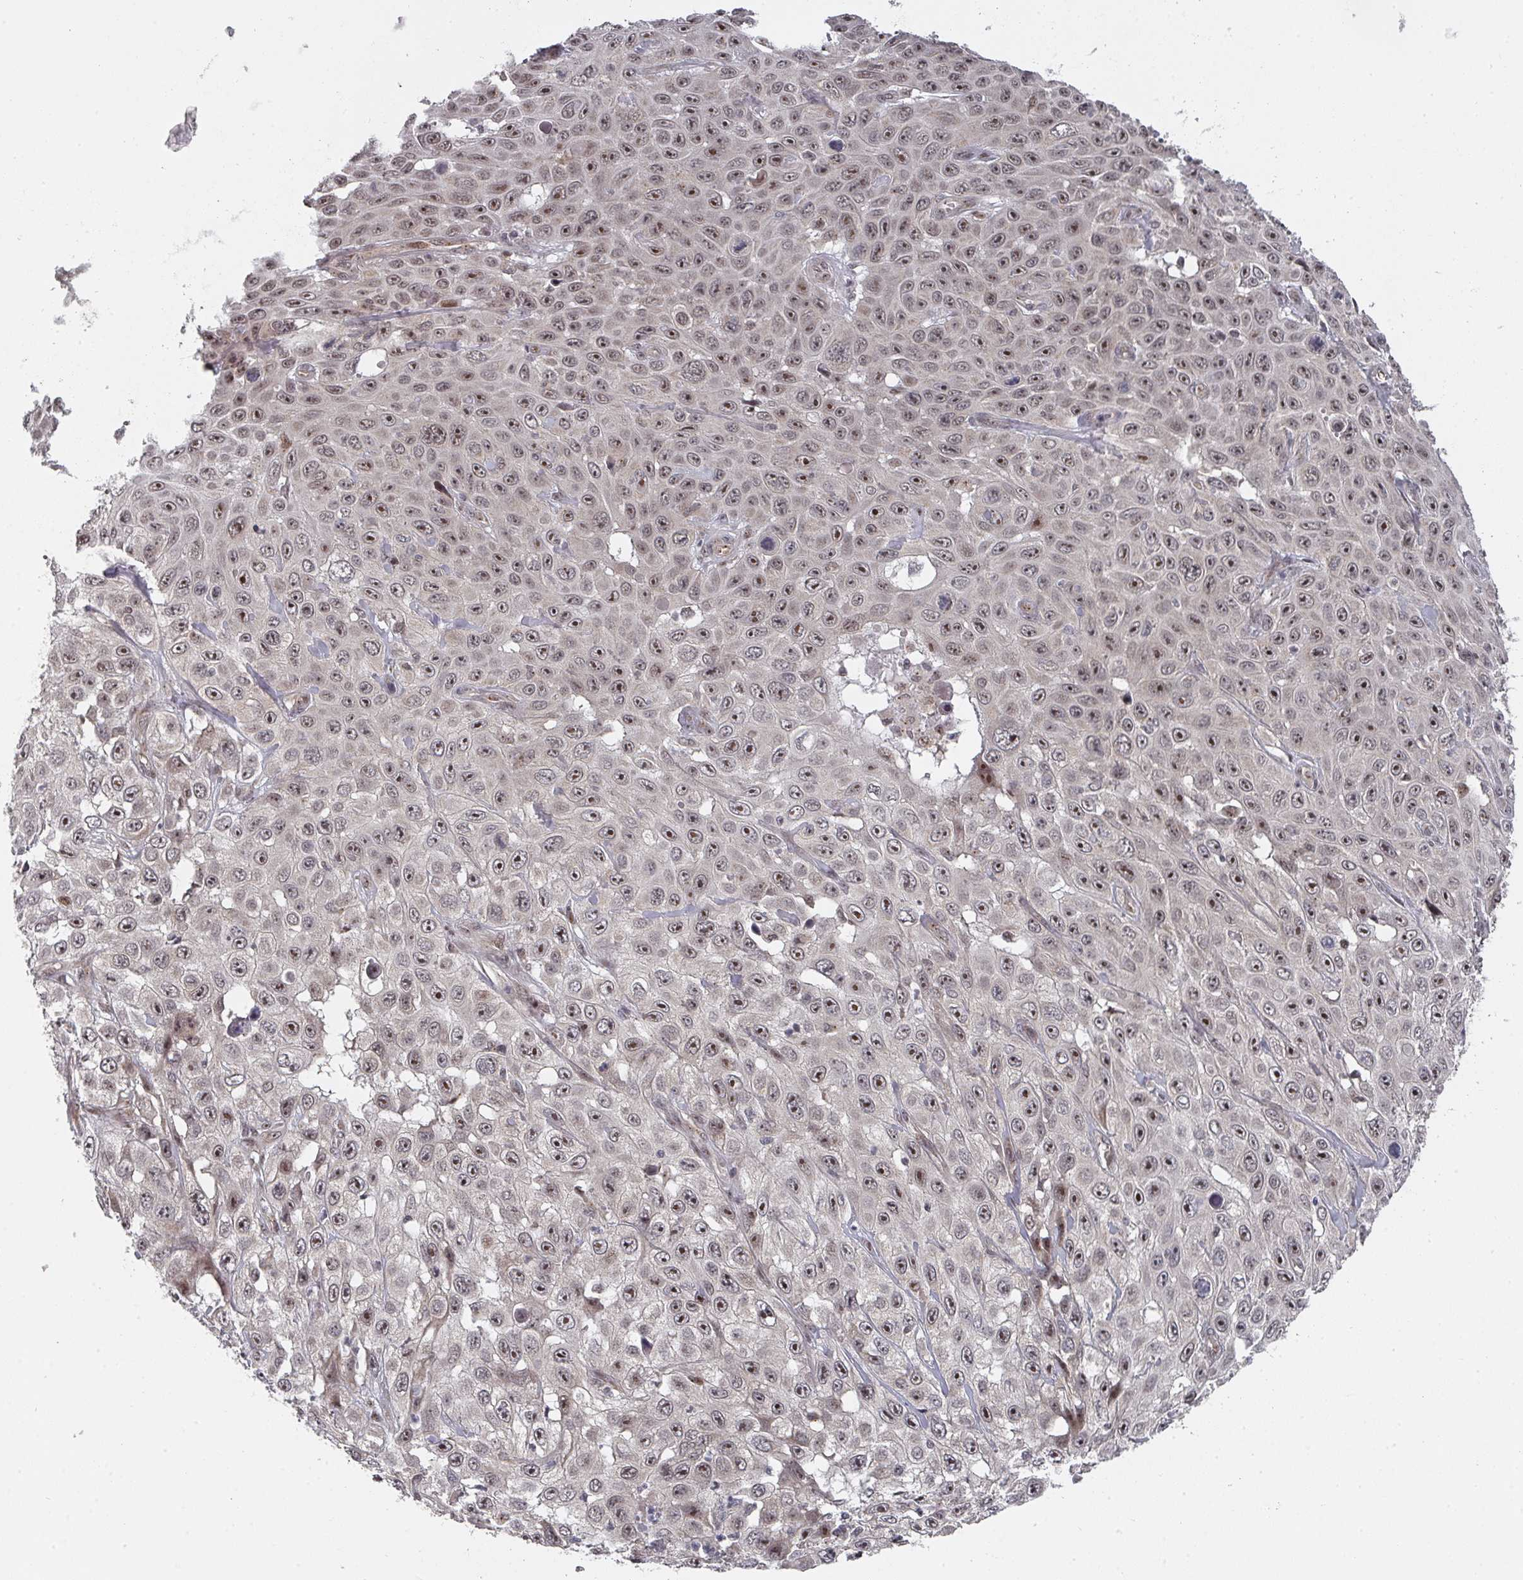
{"staining": {"intensity": "moderate", "quantity": ">75%", "location": "nuclear"}, "tissue": "skin cancer", "cell_type": "Tumor cells", "image_type": "cancer", "snomed": [{"axis": "morphology", "description": "Squamous cell carcinoma, NOS"}, {"axis": "topography", "description": "Skin"}], "caption": "Protein expression analysis of skin squamous cell carcinoma displays moderate nuclear positivity in approximately >75% of tumor cells.", "gene": "KIF1C", "patient": {"sex": "male", "age": 82}}